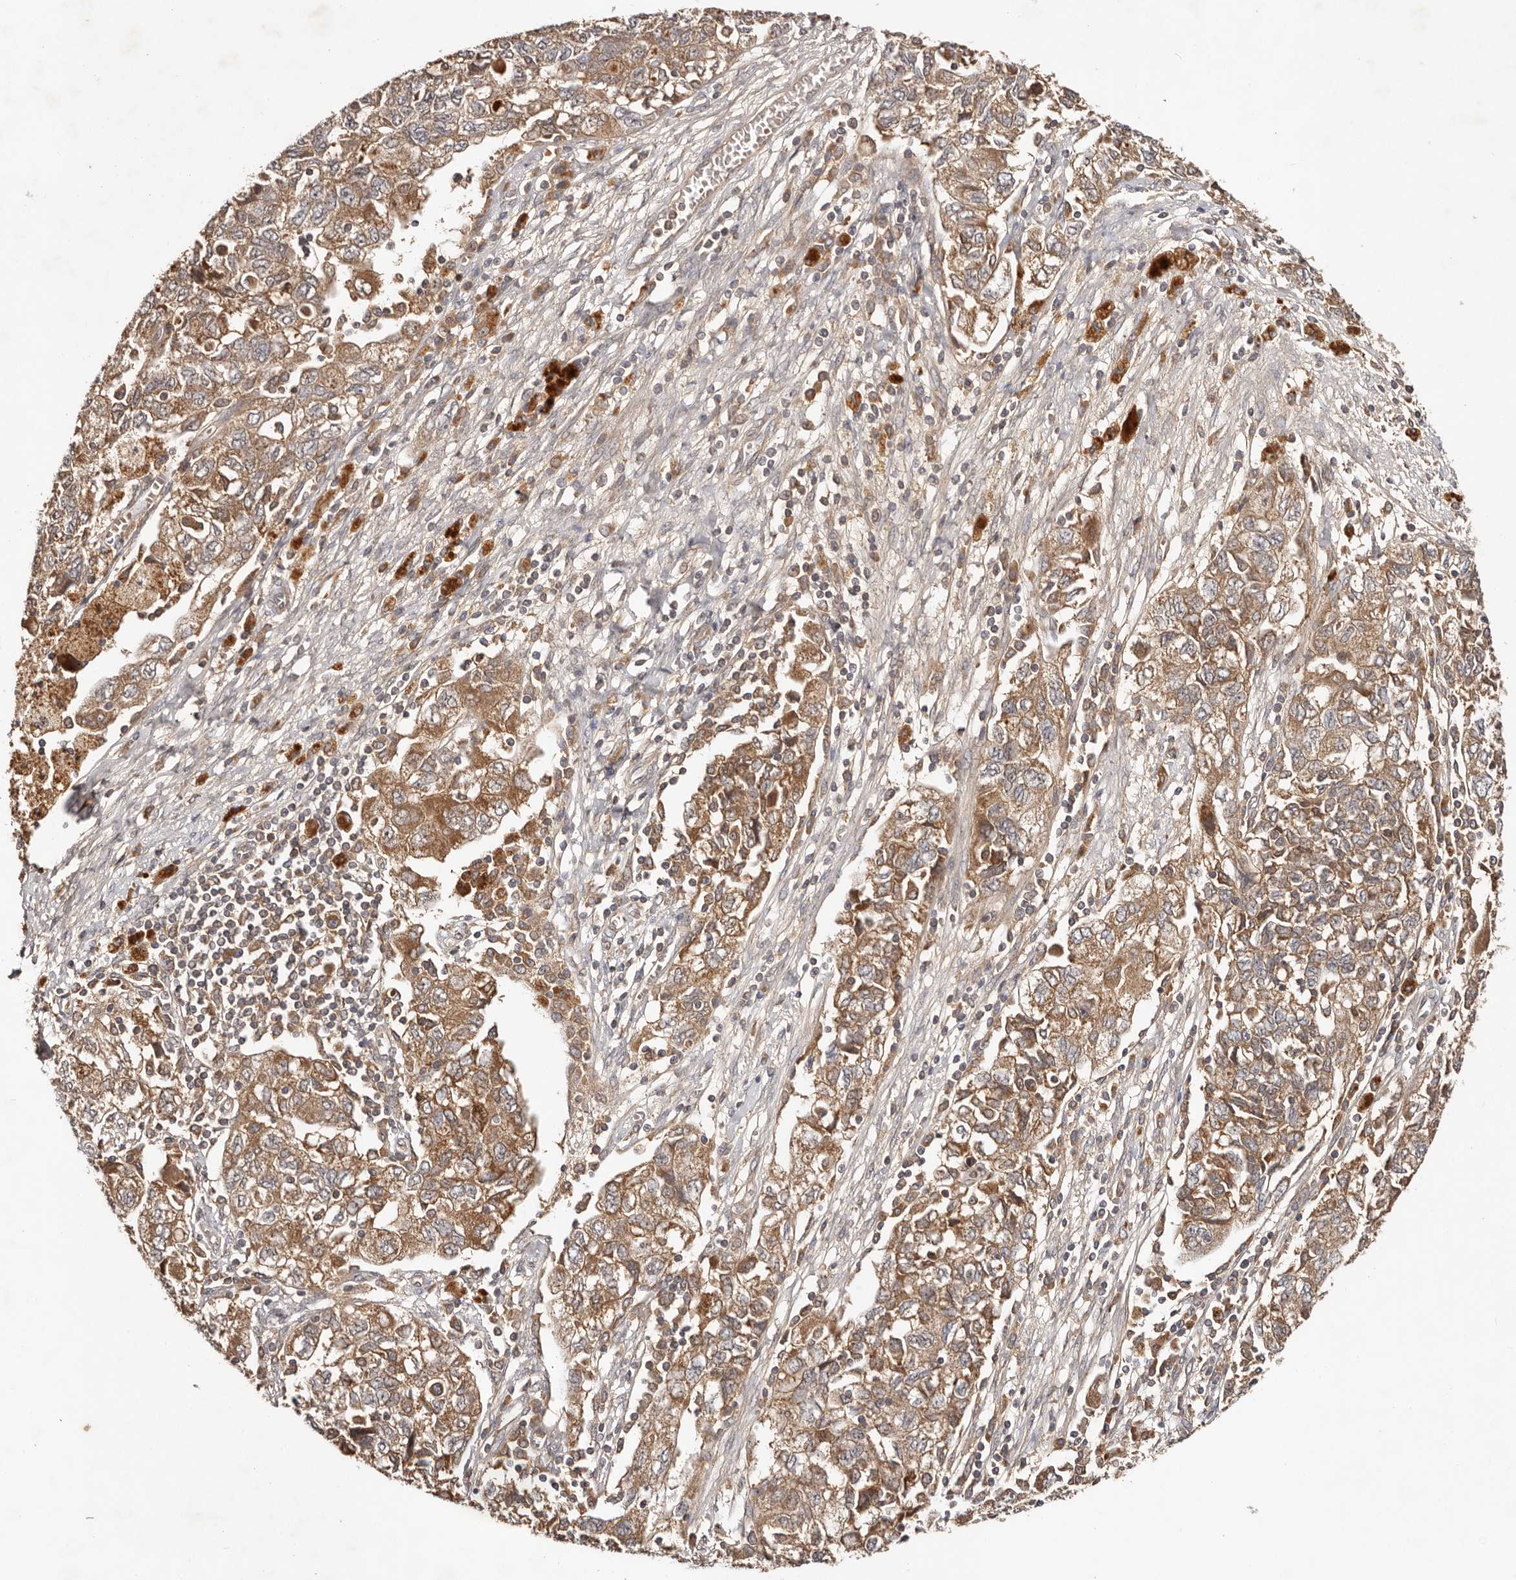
{"staining": {"intensity": "moderate", "quantity": ">75%", "location": "cytoplasmic/membranous"}, "tissue": "ovarian cancer", "cell_type": "Tumor cells", "image_type": "cancer", "snomed": [{"axis": "morphology", "description": "Carcinoma, NOS"}, {"axis": "morphology", "description": "Cystadenocarcinoma, serous, NOS"}, {"axis": "topography", "description": "Ovary"}], "caption": "DAB (3,3'-diaminobenzidine) immunohistochemical staining of human carcinoma (ovarian) exhibits moderate cytoplasmic/membranous protein staining in approximately >75% of tumor cells.", "gene": "PKIB", "patient": {"sex": "female", "age": 69}}